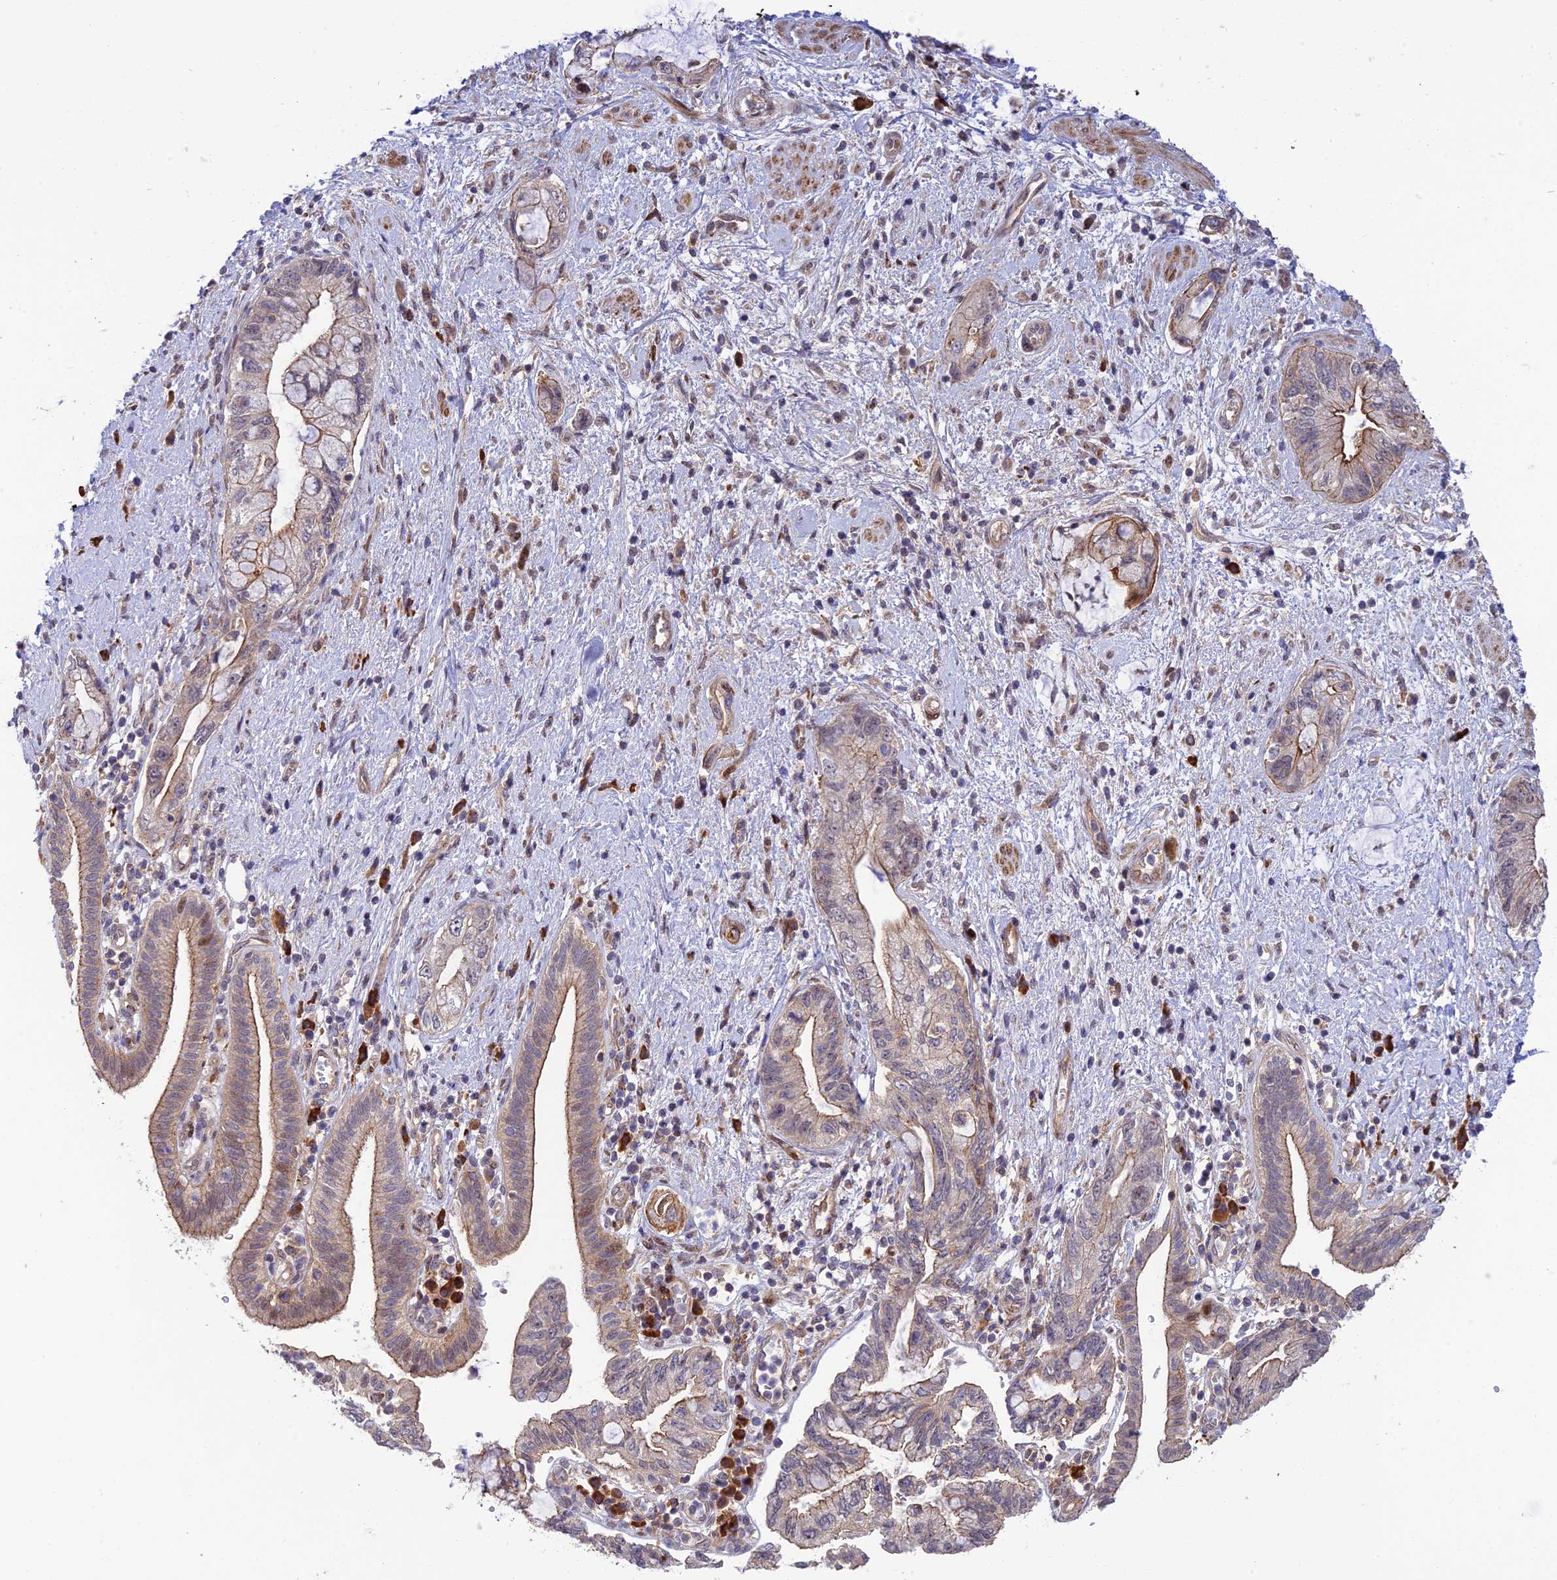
{"staining": {"intensity": "moderate", "quantity": "25%-75%", "location": "cytoplasmic/membranous,nuclear"}, "tissue": "pancreatic cancer", "cell_type": "Tumor cells", "image_type": "cancer", "snomed": [{"axis": "morphology", "description": "Adenocarcinoma, NOS"}, {"axis": "topography", "description": "Pancreas"}], "caption": "Immunohistochemical staining of pancreatic adenocarcinoma shows medium levels of moderate cytoplasmic/membranous and nuclear expression in approximately 25%-75% of tumor cells.", "gene": "ZNF584", "patient": {"sex": "female", "age": 73}}